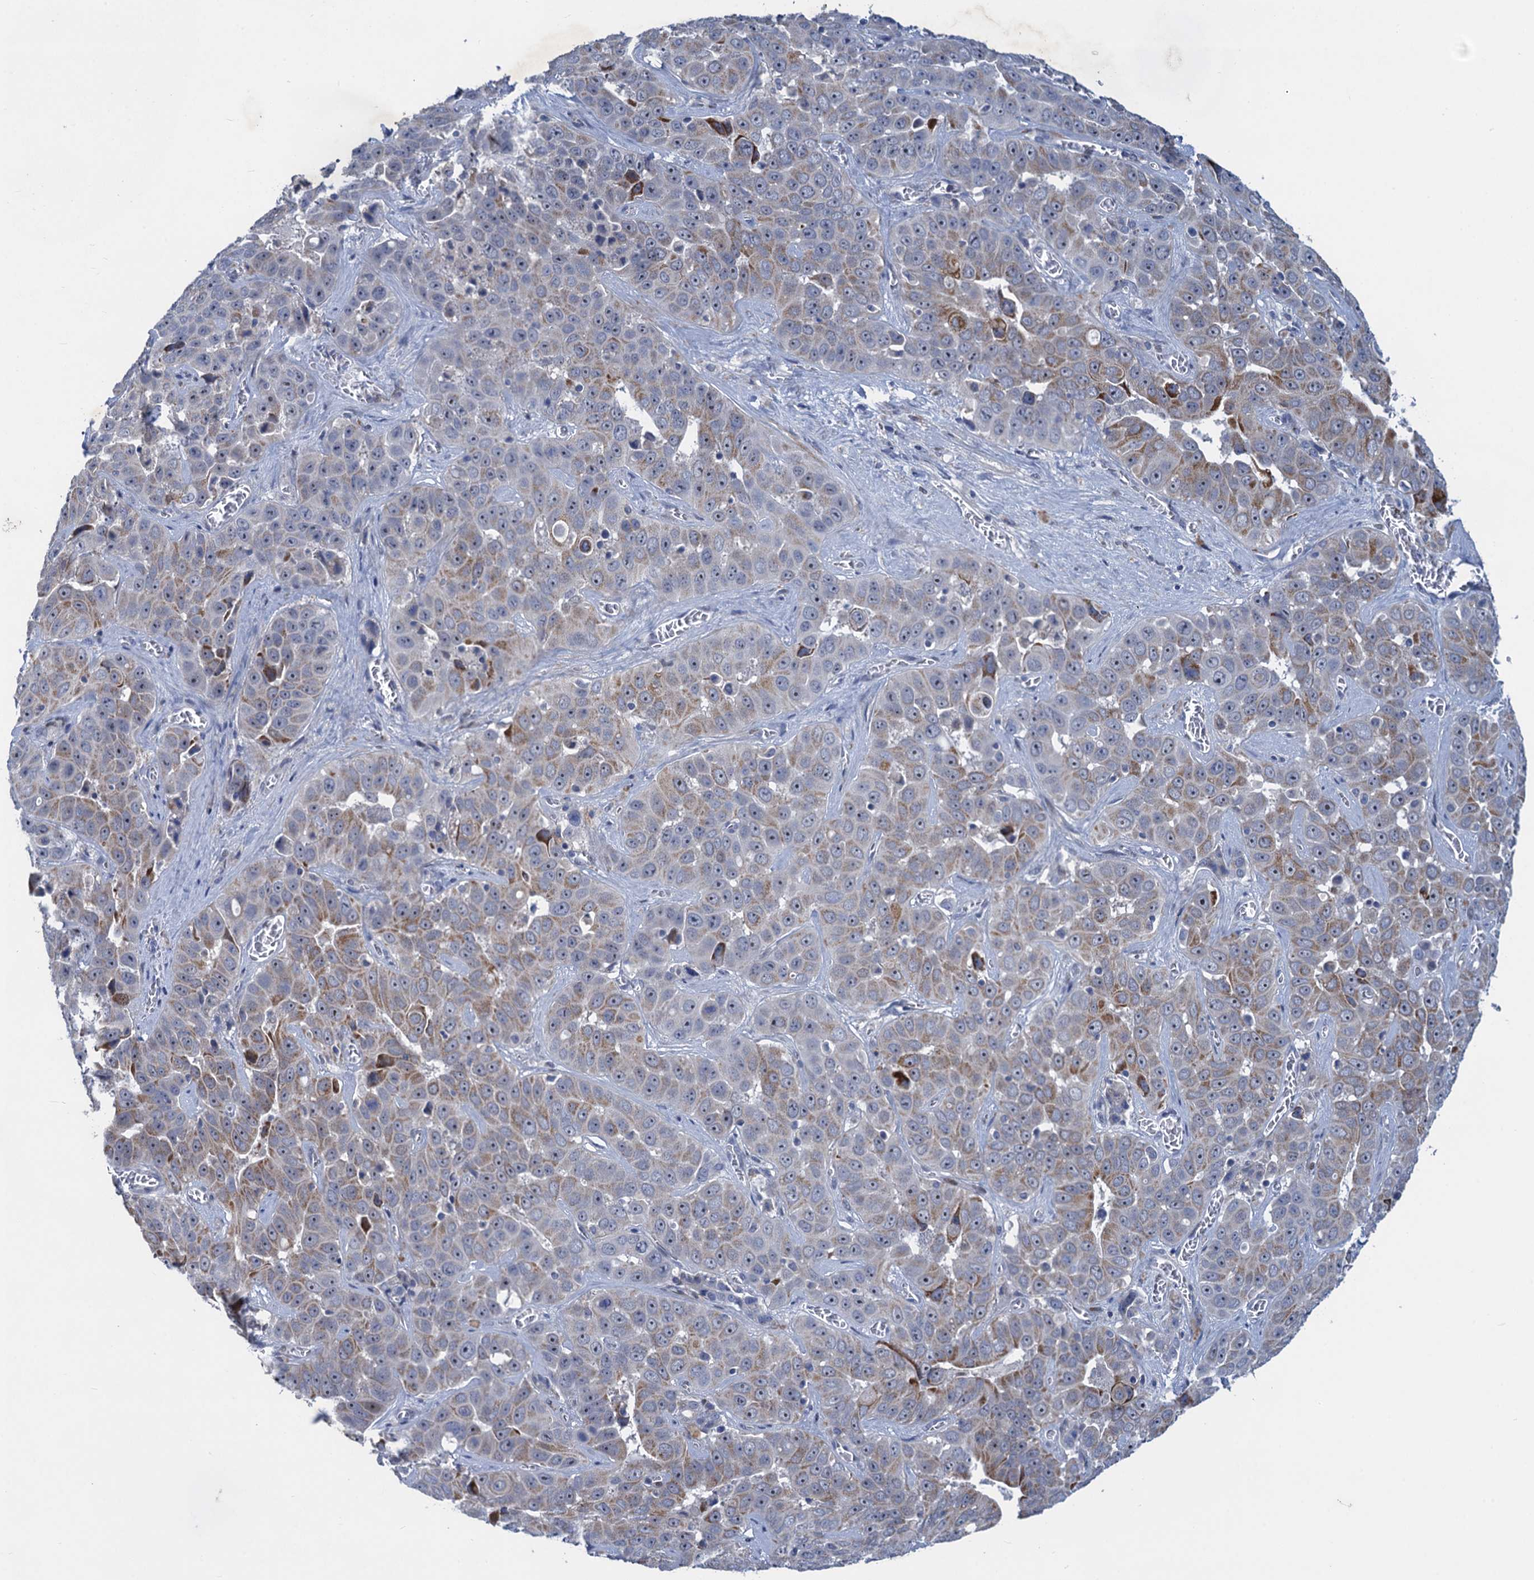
{"staining": {"intensity": "moderate", "quantity": "<25%", "location": "cytoplasmic/membranous"}, "tissue": "liver cancer", "cell_type": "Tumor cells", "image_type": "cancer", "snomed": [{"axis": "morphology", "description": "Cholangiocarcinoma"}, {"axis": "topography", "description": "Liver"}], "caption": "Immunohistochemistry (IHC) photomicrograph of human cholangiocarcinoma (liver) stained for a protein (brown), which demonstrates low levels of moderate cytoplasmic/membranous positivity in approximately <25% of tumor cells.", "gene": "ESYT3", "patient": {"sex": "female", "age": 52}}